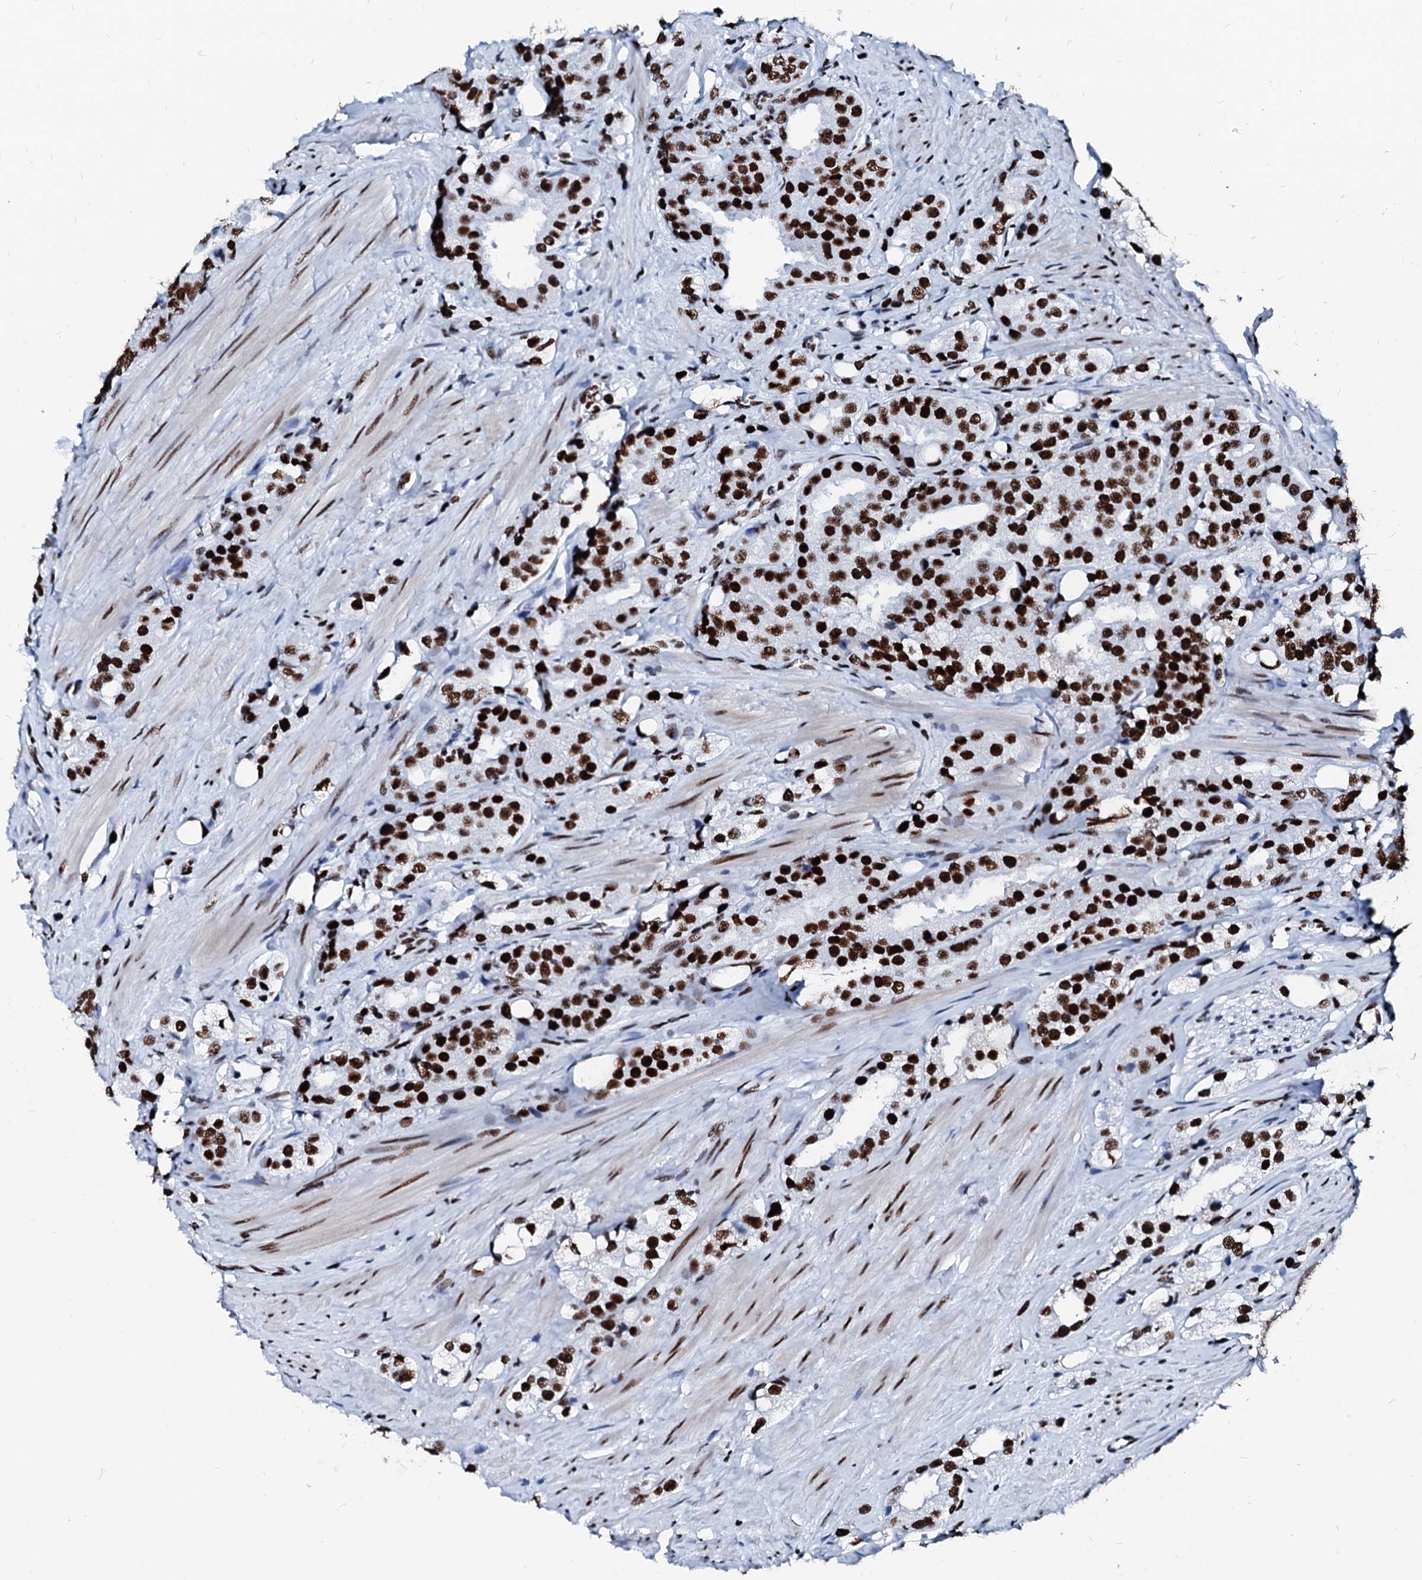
{"staining": {"intensity": "strong", "quantity": ">75%", "location": "nuclear"}, "tissue": "prostate cancer", "cell_type": "Tumor cells", "image_type": "cancer", "snomed": [{"axis": "morphology", "description": "Adenocarcinoma, NOS"}, {"axis": "topography", "description": "Prostate"}], "caption": "Prostate cancer (adenocarcinoma) tissue demonstrates strong nuclear expression in approximately >75% of tumor cells", "gene": "RALY", "patient": {"sex": "male", "age": 79}}